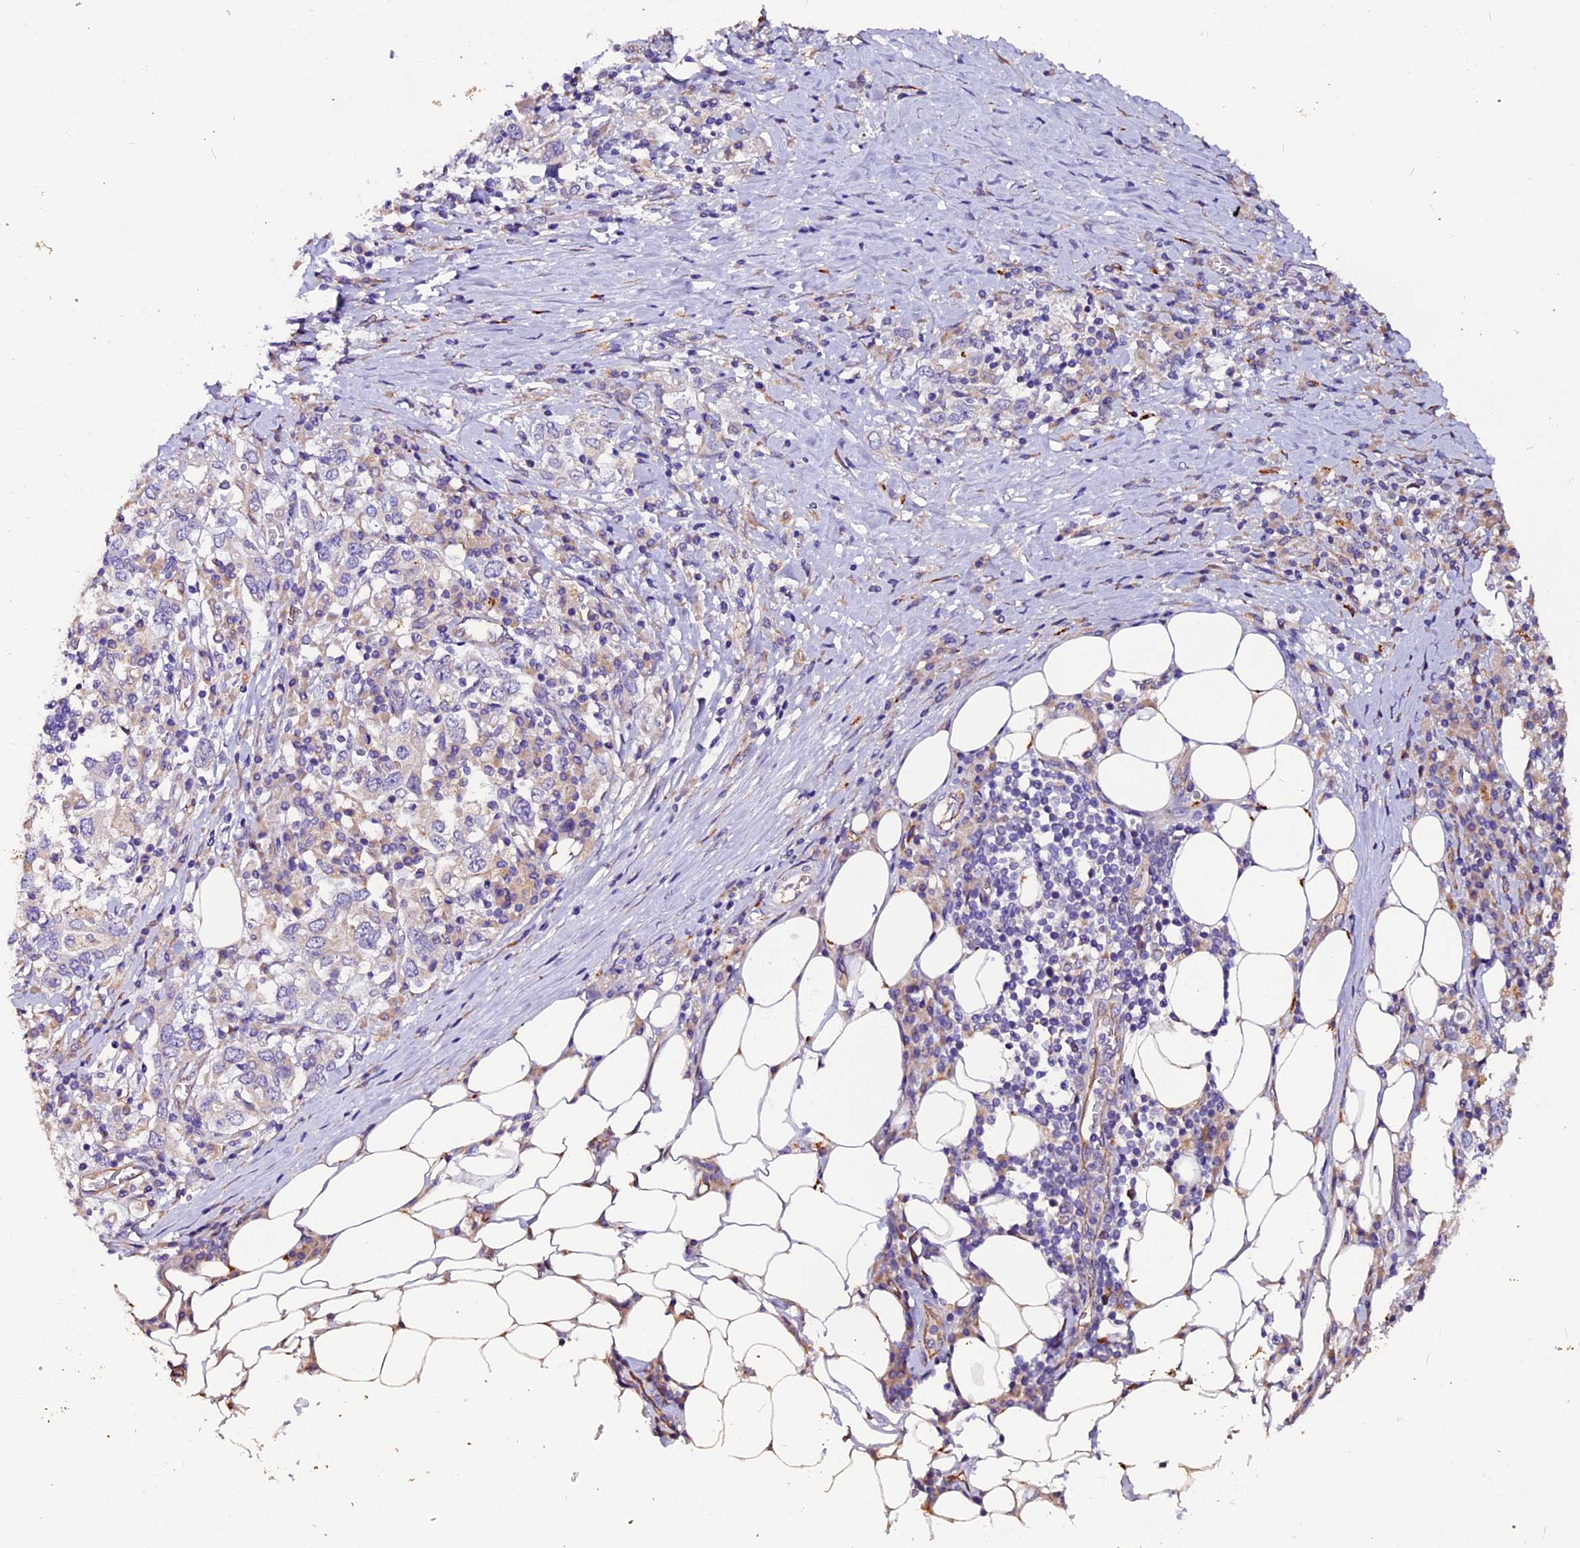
{"staining": {"intensity": "negative", "quantity": "none", "location": "none"}, "tissue": "stomach cancer", "cell_type": "Tumor cells", "image_type": "cancer", "snomed": [{"axis": "morphology", "description": "Adenocarcinoma, NOS"}, {"axis": "topography", "description": "Stomach, upper"}, {"axis": "topography", "description": "Stomach"}], "caption": "Micrograph shows no significant protein positivity in tumor cells of stomach cancer. (Brightfield microscopy of DAB (3,3'-diaminobenzidine) immunohistochemistry (IHC) at high magnification).", "gene": "CLN5", "patient": {"sex": "male", "age": 62}}